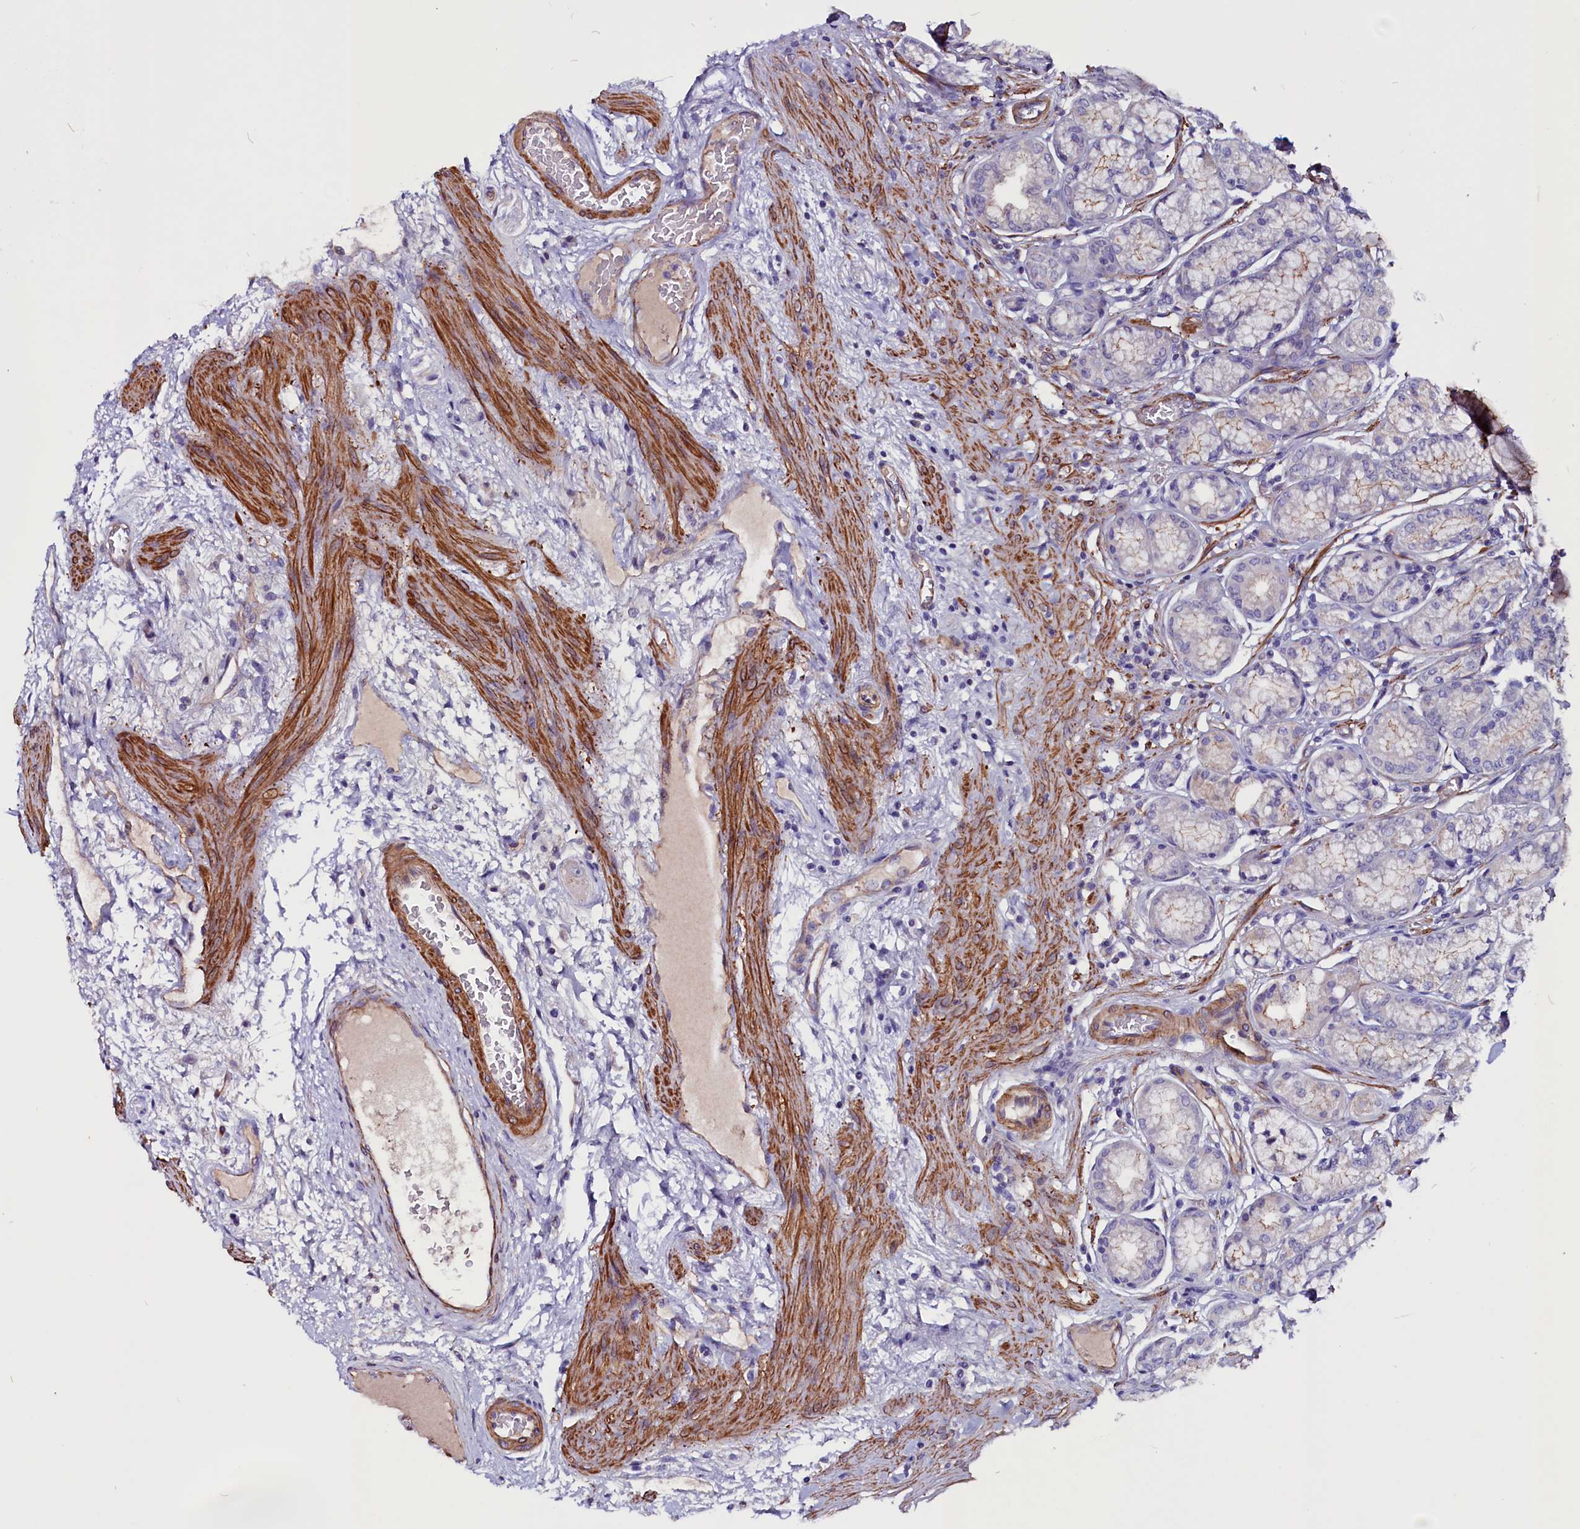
{"staining": {"intensity": "moderate", "quantity": "25%-75%", "location": "cytoplasmic/membranous"}, "tissue": "stomach", "cell_type": "Glandular cells", "image_type": "normal", "snomed": [{"axis": "morphology", "description": "Normal tissue, NOS"}, {"axis": "morphology", "description": "Adenocarcinoma, NOS"}, {"axis": "morphology", "description": "Adenocarcinoma, High grade"}, {"axis": "topography", "description": "Stomach, upper"}, {"axis": "topography", "description": "Stomach"}], "caption": "Protein expression analysis of normal human stomach reveals moderate cytoplasmic/membranous positivity in about 25%-75% of glandular cells.", "gene": "ZNF749", "patient": {"sex": "female", "age": 65}}